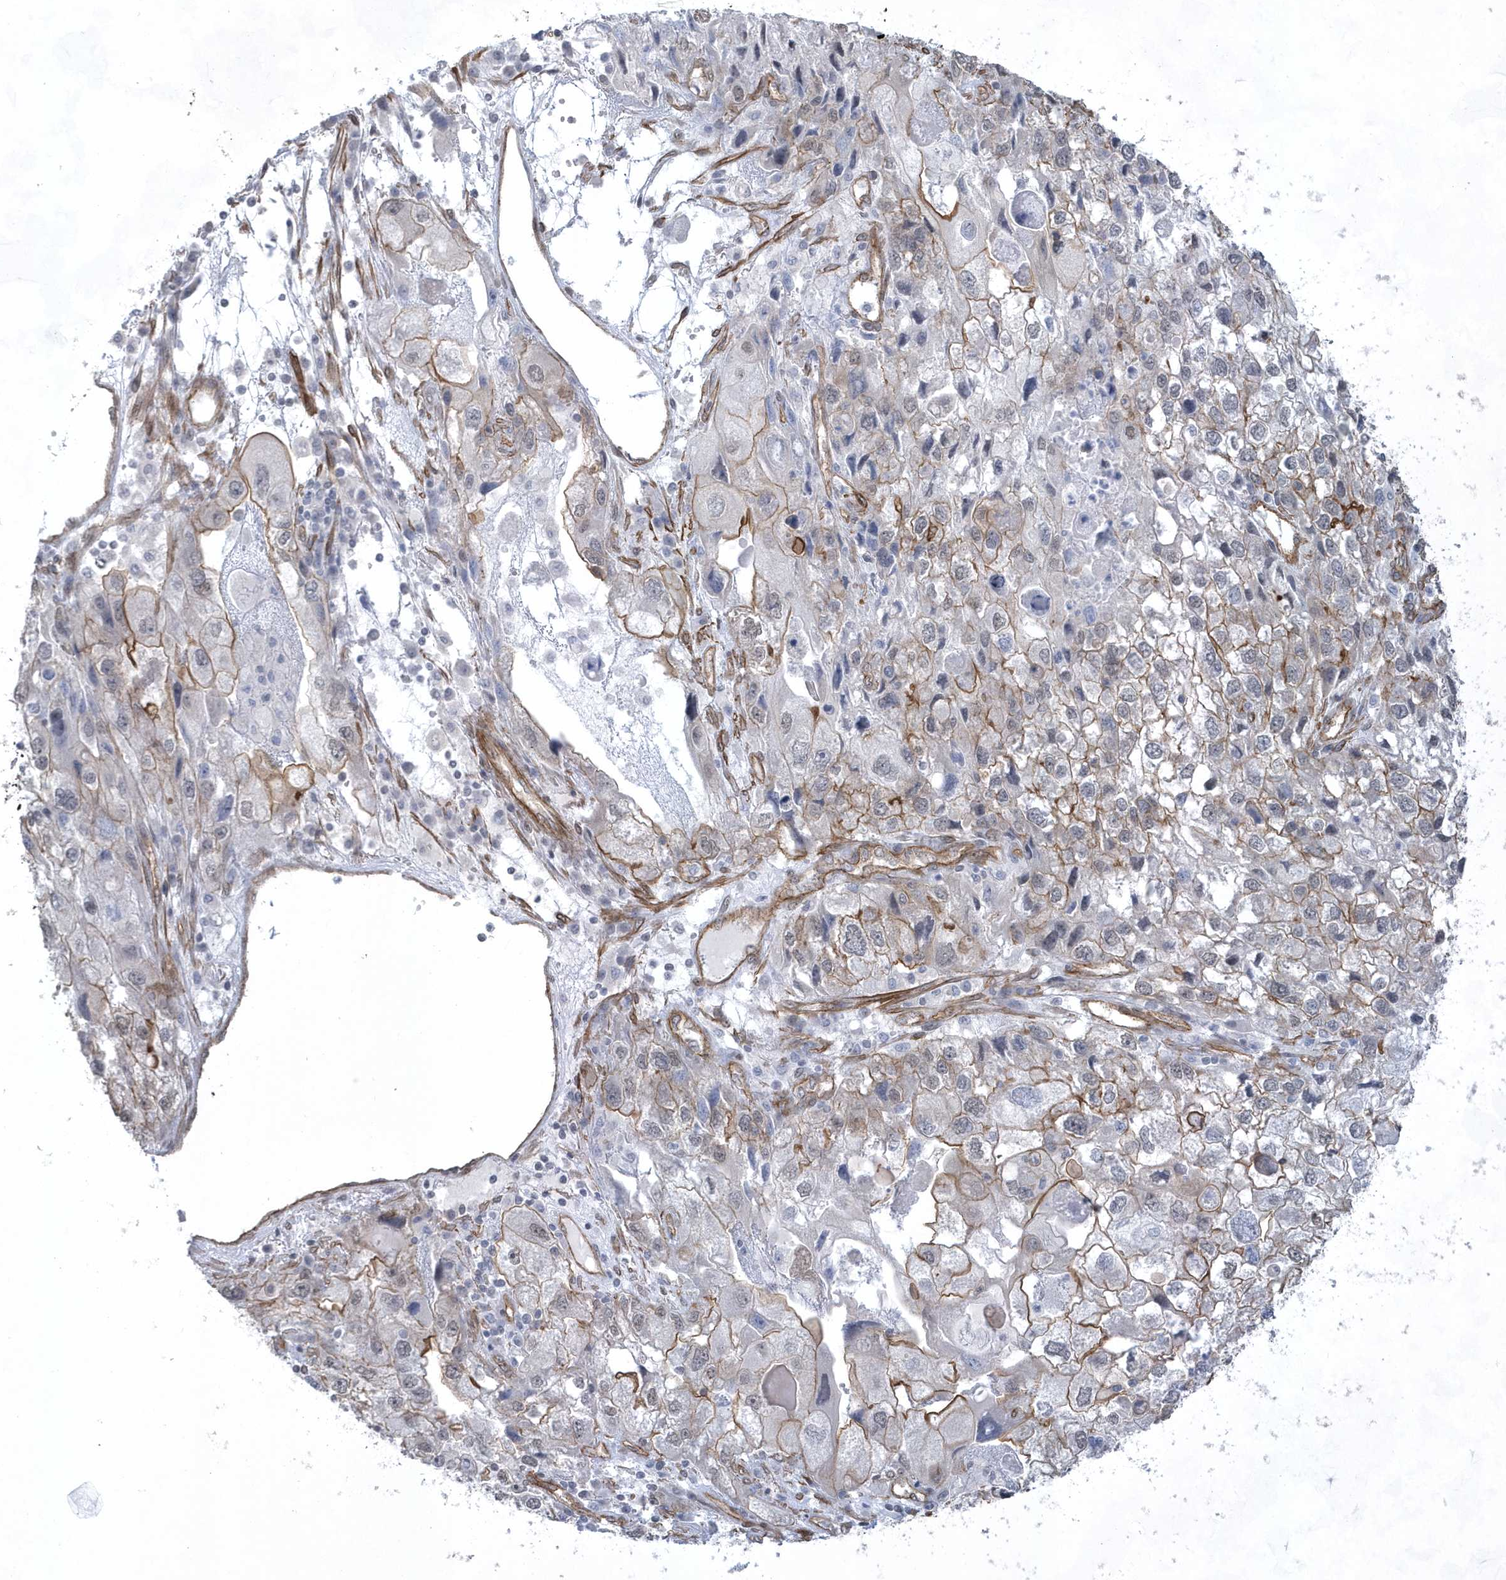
{"staining": {"intensity": "moderate", "quantity": "25%-75%", "location": "cytoplasmic/membranous"}, "tissue": "endometrial cancer", "cell_type": "Tumor cells", "image_type": "cancer", "snomed": [{"axis": "morphology", "description": "Adenocarcinoma, NOS"}, {"axis": "topography", "description": "Endometrium"}], "caption": "Immunohistochemical staining of human endometrial adenocarcinoma shows medium levels of moderate cytoplasmic/membranous protein positivity in about 25%-75% of tumor cells. The protein of interest is shown in brown color, while the nuclei are stained blue.", "gene": "RAI14", "patient": {"sex": "female", "age": 49}}